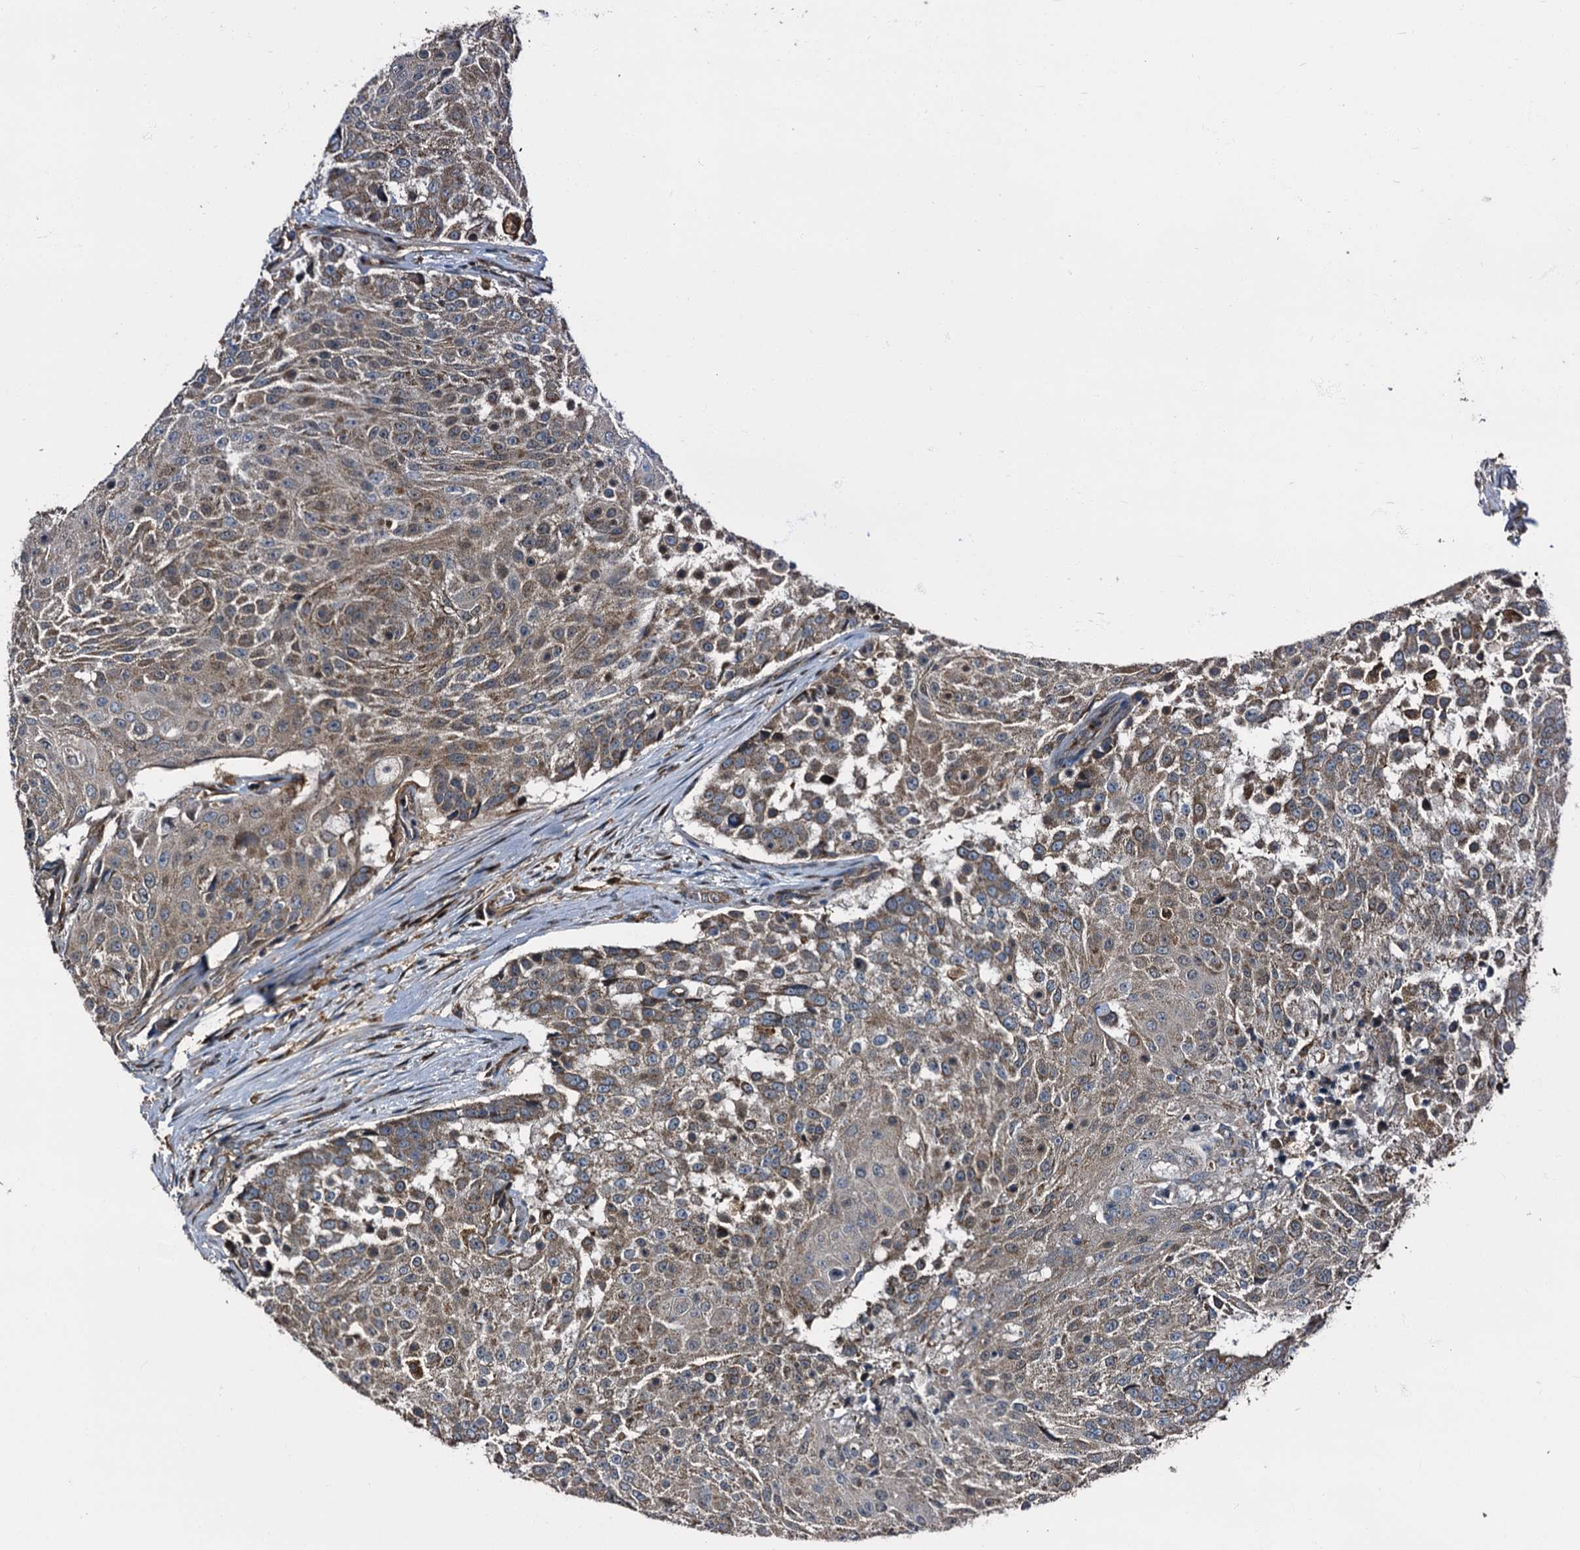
{"staining": {"intensity": "moderate", "quantity": ">75%", "location": "cytoplasmic/membranous"}, "tissue": "urothelial cancer", "cell_type": "Tumor cells", "image_type": "cancer", "snomed": [{"axis": "morphology", "description": "Urothelial carcinoma, High grade"}, {"axis": "topography", "description": "Urinary bladder"}], "caption": "A brown stain shows moderate cytoplasmic/membranous expression of a protein in urothelial cancer tumor cells.", "gene": "PEX5", "patient": {"sex": "female", "age": 63}}